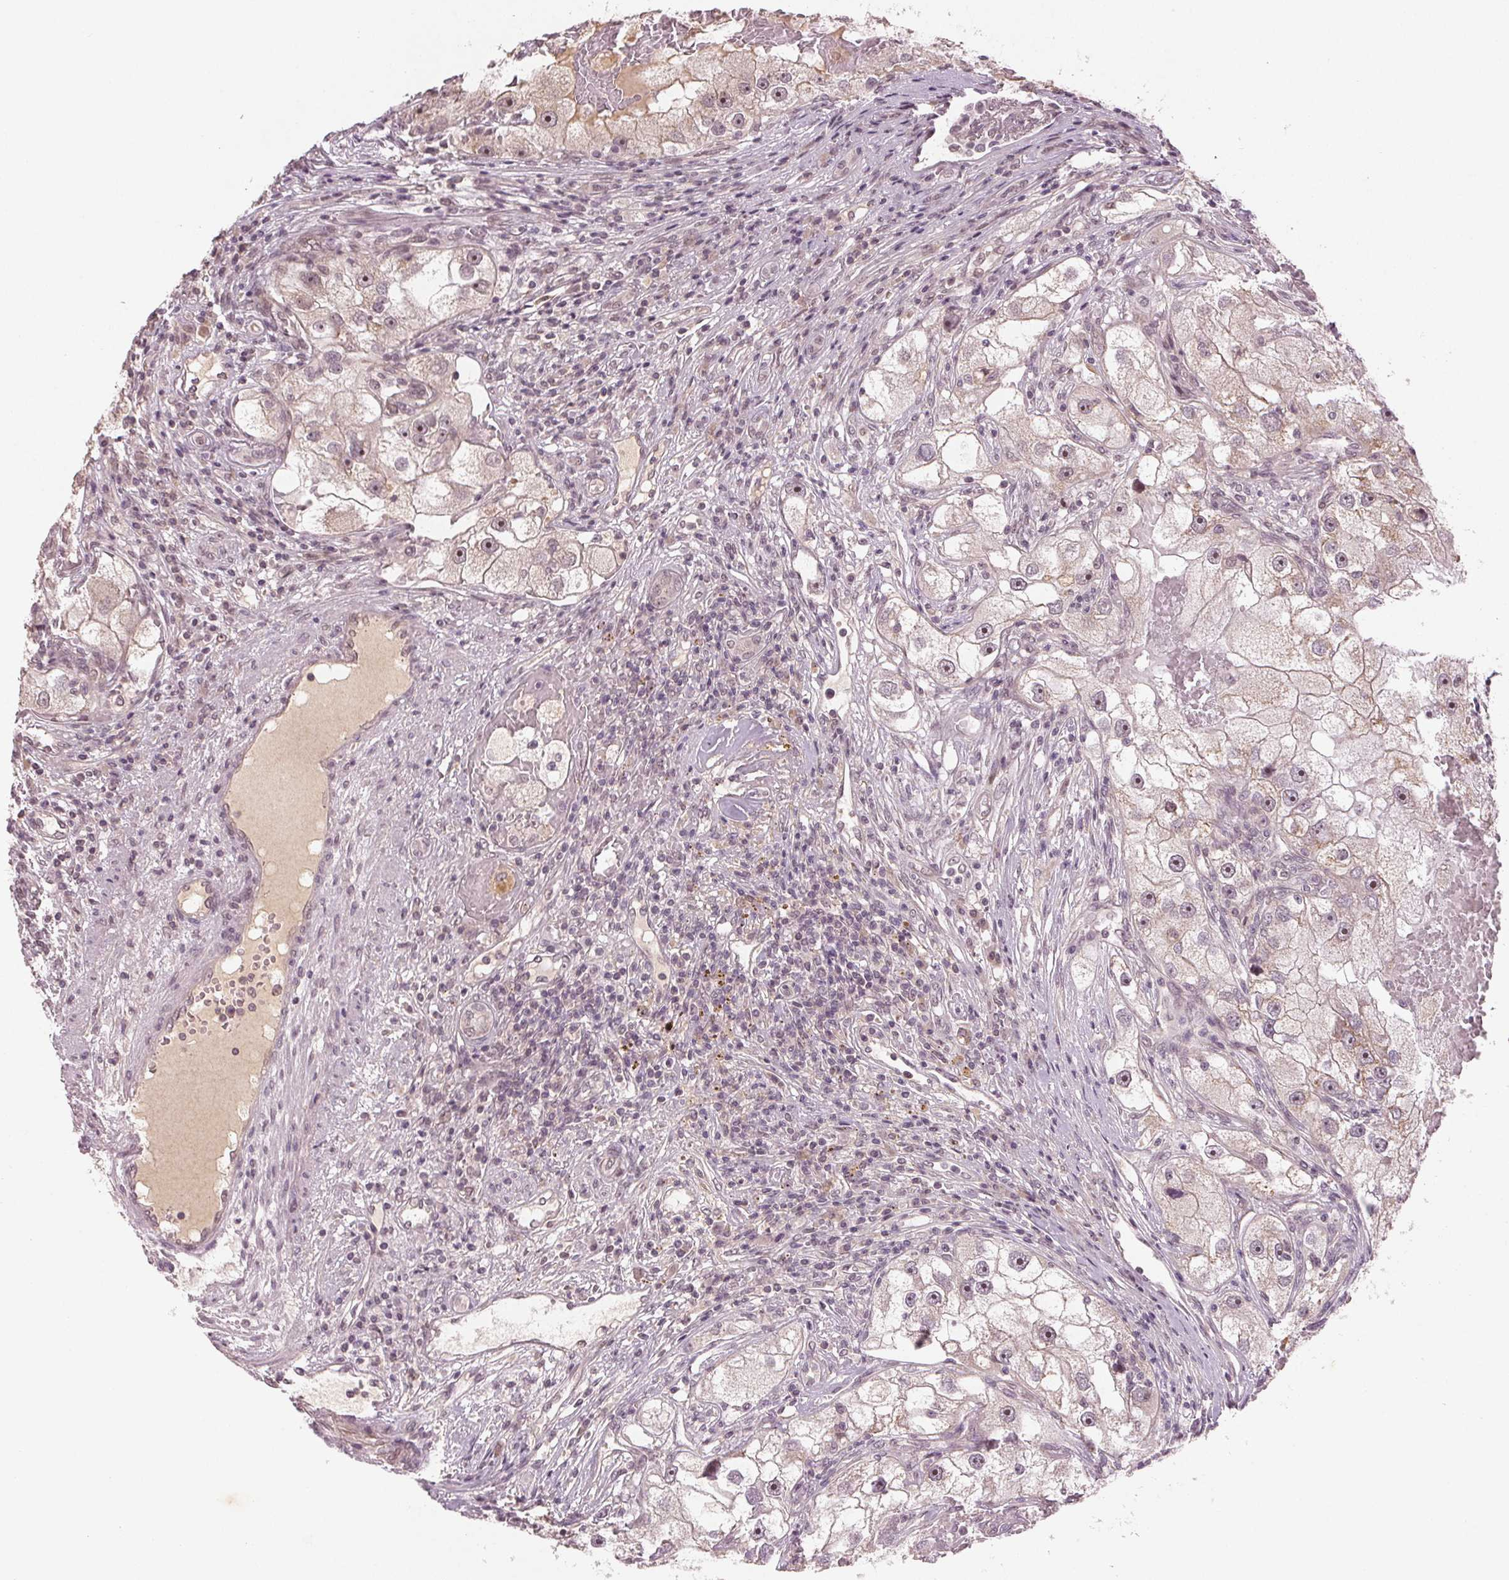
{"staining": {"intensity": "weak", "quantity": "<25%", "location": "cytoplasmic/membranous"}, "tissue": "renal cancer", "cell_type": "Tumor cells", "image_type": "cancer", "snomed": [{"axis": "morphology", "description": "Adenocarcinoma, NOS"}, {"axis": "topography", "description": "Kidney"}], "caption": "There is no significant staining in tumor cells of renal adenocarcinoma.", "gene": "TUB", "patient": {"sex": "male", "age": 63}}